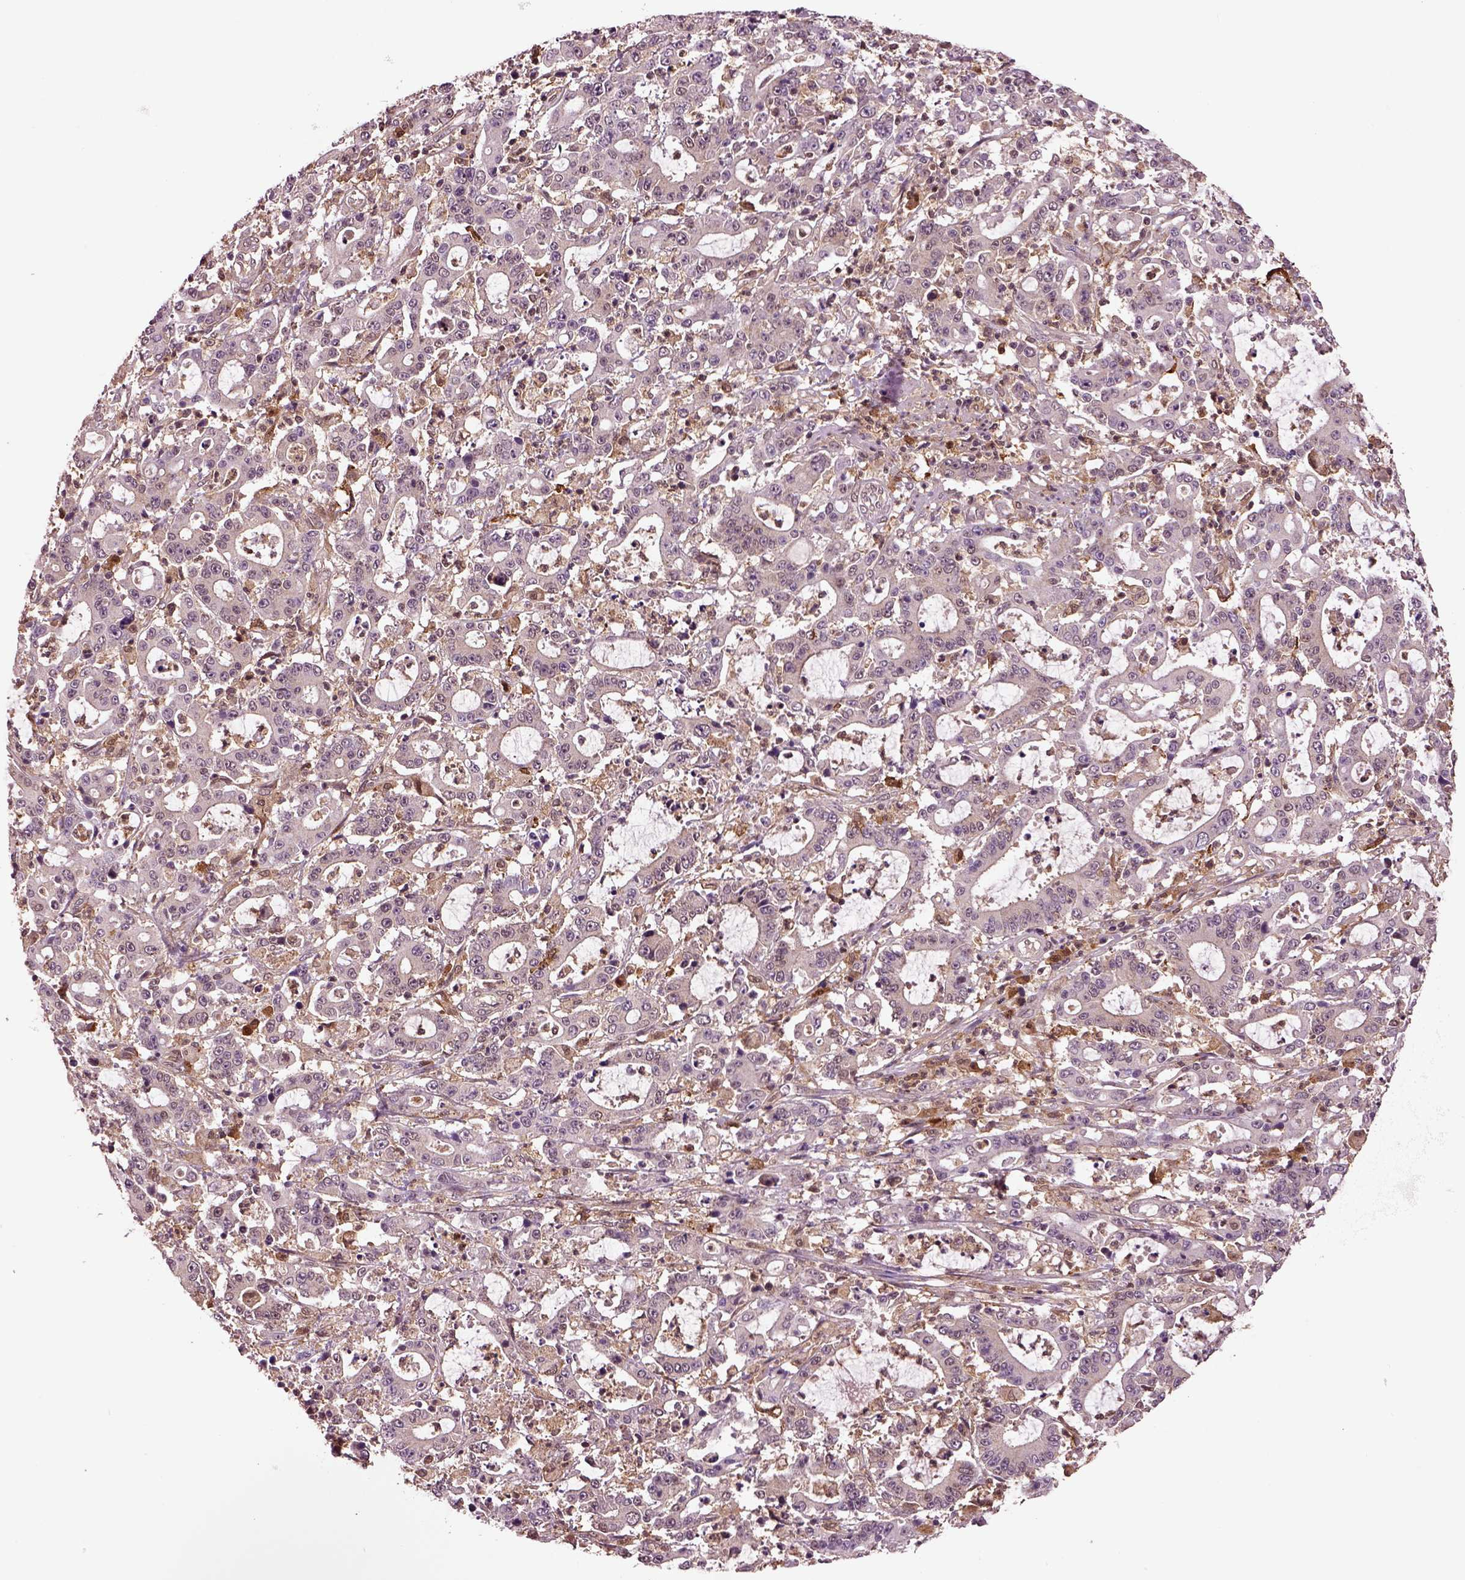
{"staining": {"intensity": "negative", "quantity": "none", "location": "none"}, "tissue": "stomach cancer", "cell_type": "Tumor cells", "image_type": "cancer", "snomed": [{"axis": "morphology", "description": "Adenocarcinoma, NOS"}, {"axis": "topography", "description": "Stomach, upper"}], "caption": "An immunohistochemistry (IHC) photomicrograph of stomach cancer is shown. There is no staining in tumor cells of stomach cancer. (DAB (3,3'-diaminobenzidine) immunohistochemistry (IHC), high magnification).", "gene": "MDP1", "patient": {"sex": "male", "age": 68}}